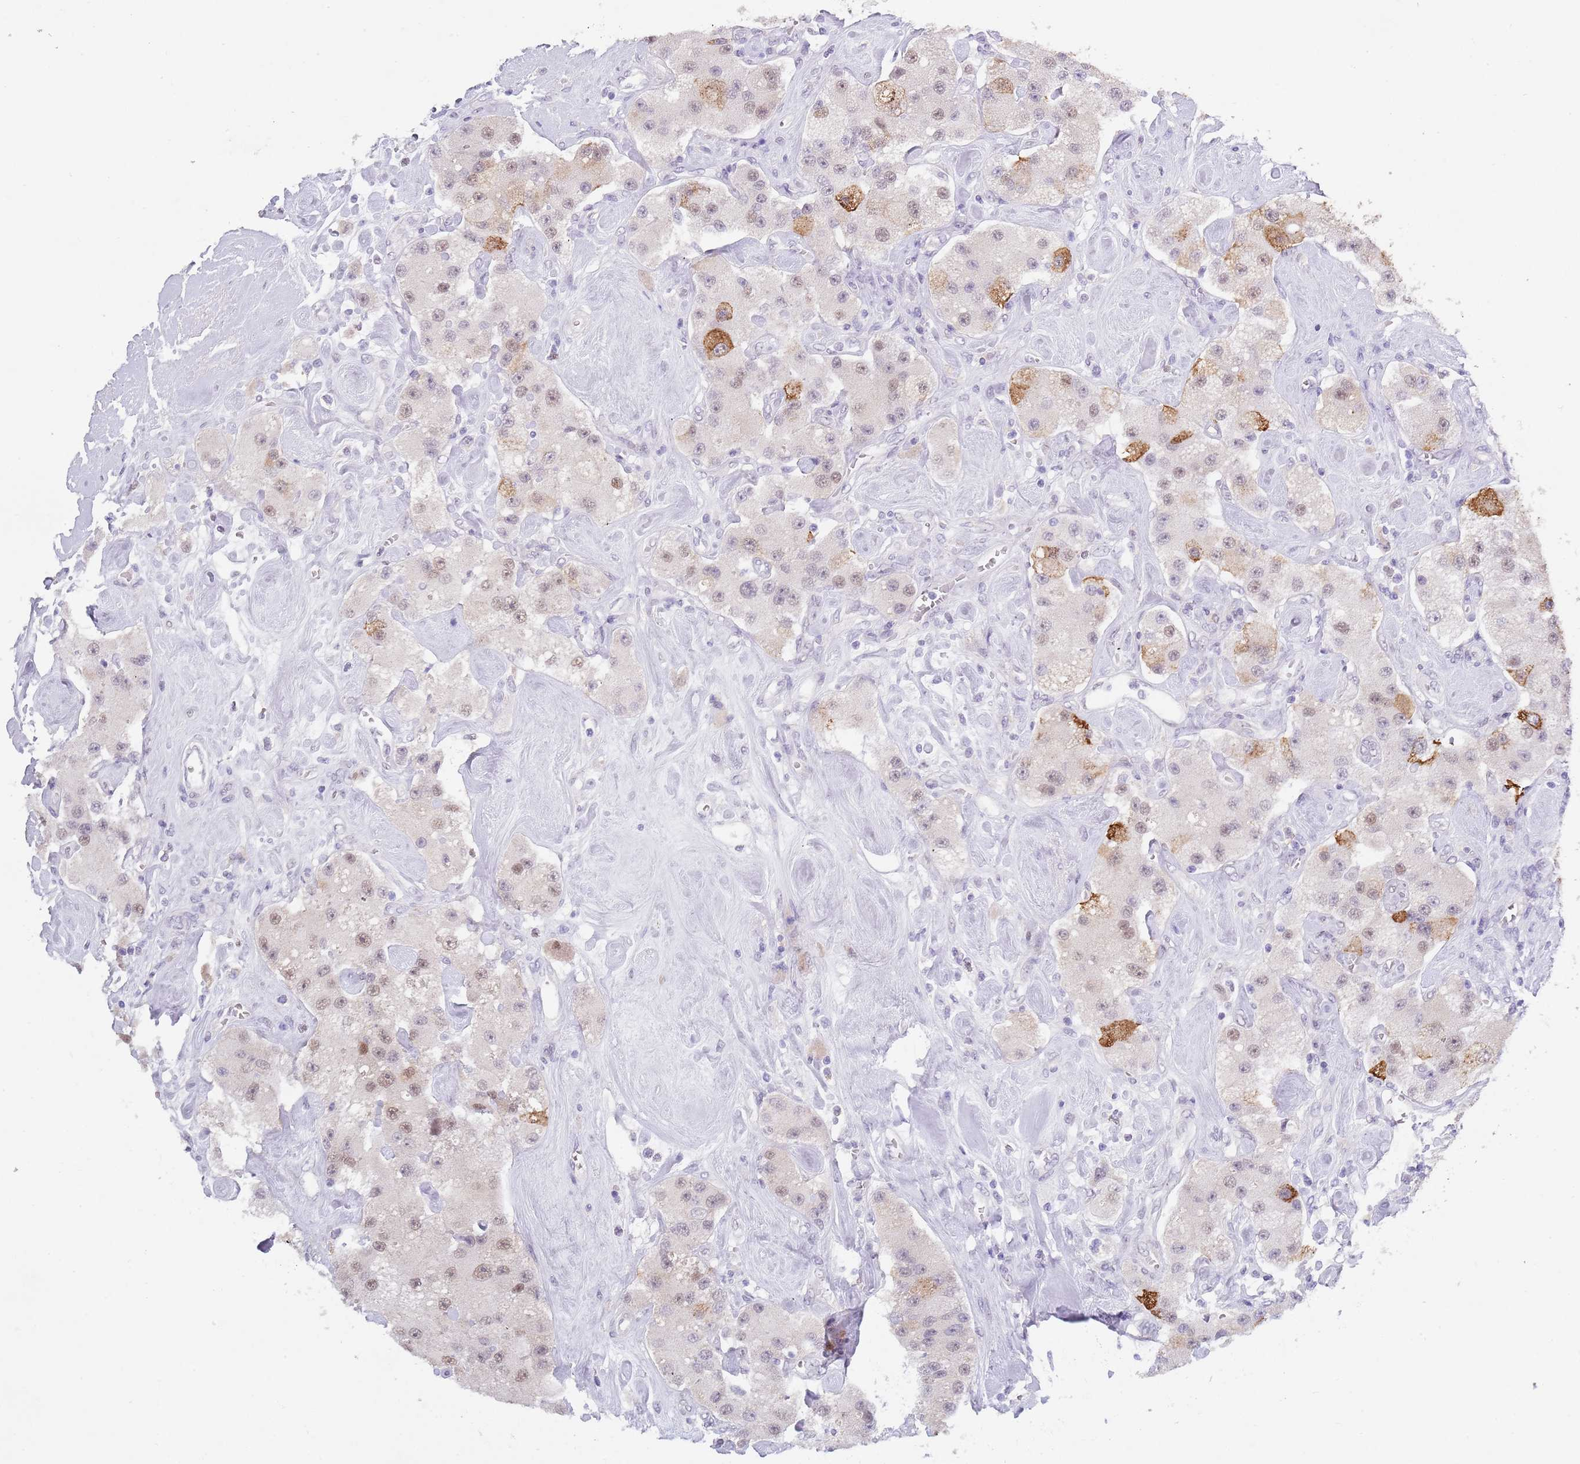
{"staining": {"intensity": "moderate", "quantity": "<25%", "location": "cytoplasmic/membranous,nuclear"}, "tissue": "carcinoid", "cell_type": "Tumor cells", "image_type": "cancer", "snomed": [{"axis": "morphology", "description": "Carcinoid, malignant, NOS"}, {"axis": "topography", "description": "Pancreas"}], "caption": "Human carcinoid stained with a brown dye exhibits moderate cytoplasmic/membranous and nuclear positive staining in about <25% of tumor cells.", "gene": "SEPHS2", "patient": {"sex": "male", "age": 41}}